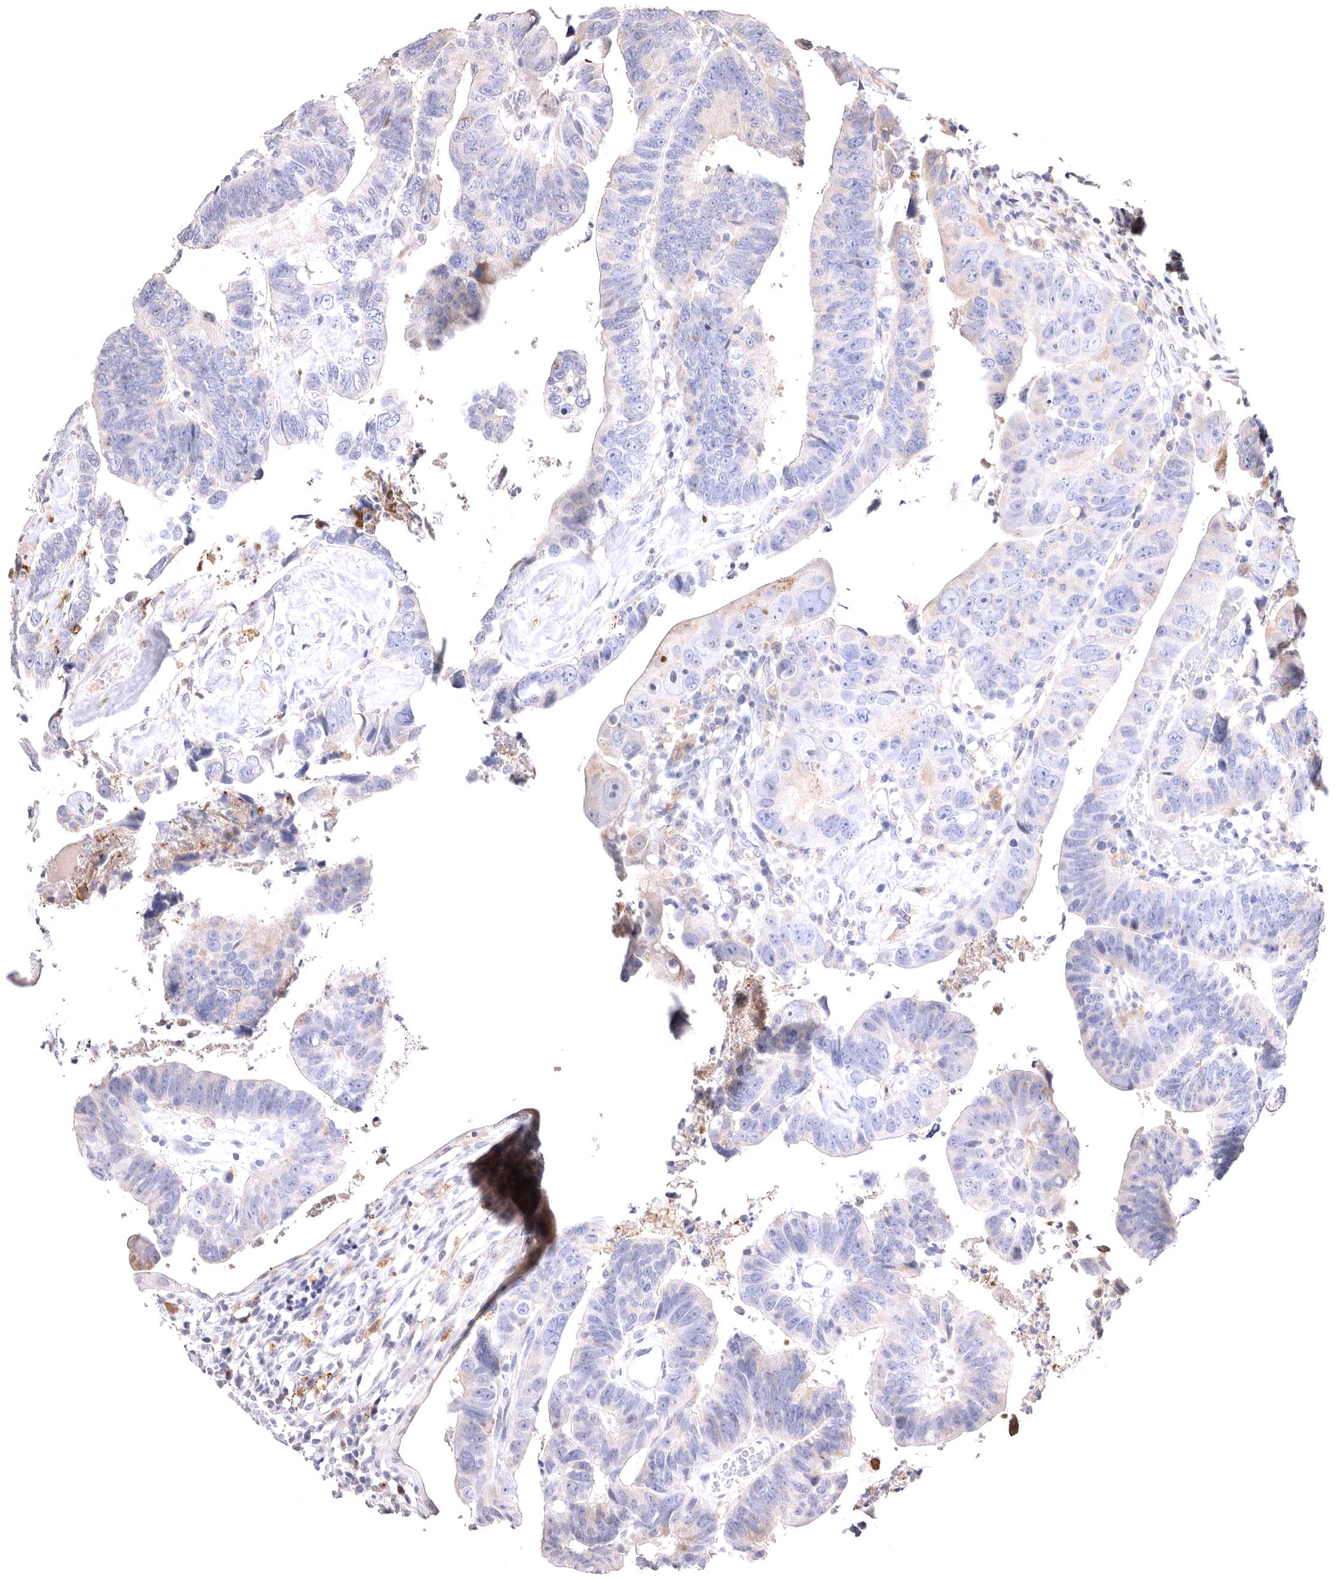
{"staining": {"intensity": "negative", "quantity": "none", "location": "none"}, "tissue": "colorectal cancer", "cell_type": "Tumor cells", "image_type": "cancer", "snomed": [{"axis": "morphology", "description": "Adenocarcinoma, NOS"}, {"axis": "topography", "description": "Rectum"}], "caption": "Tumor cells are negative for protein expression in human adenocarcinoma (colorectal).", "gene": "VPS45", "patient": {"sex": "female", "age": 65}}